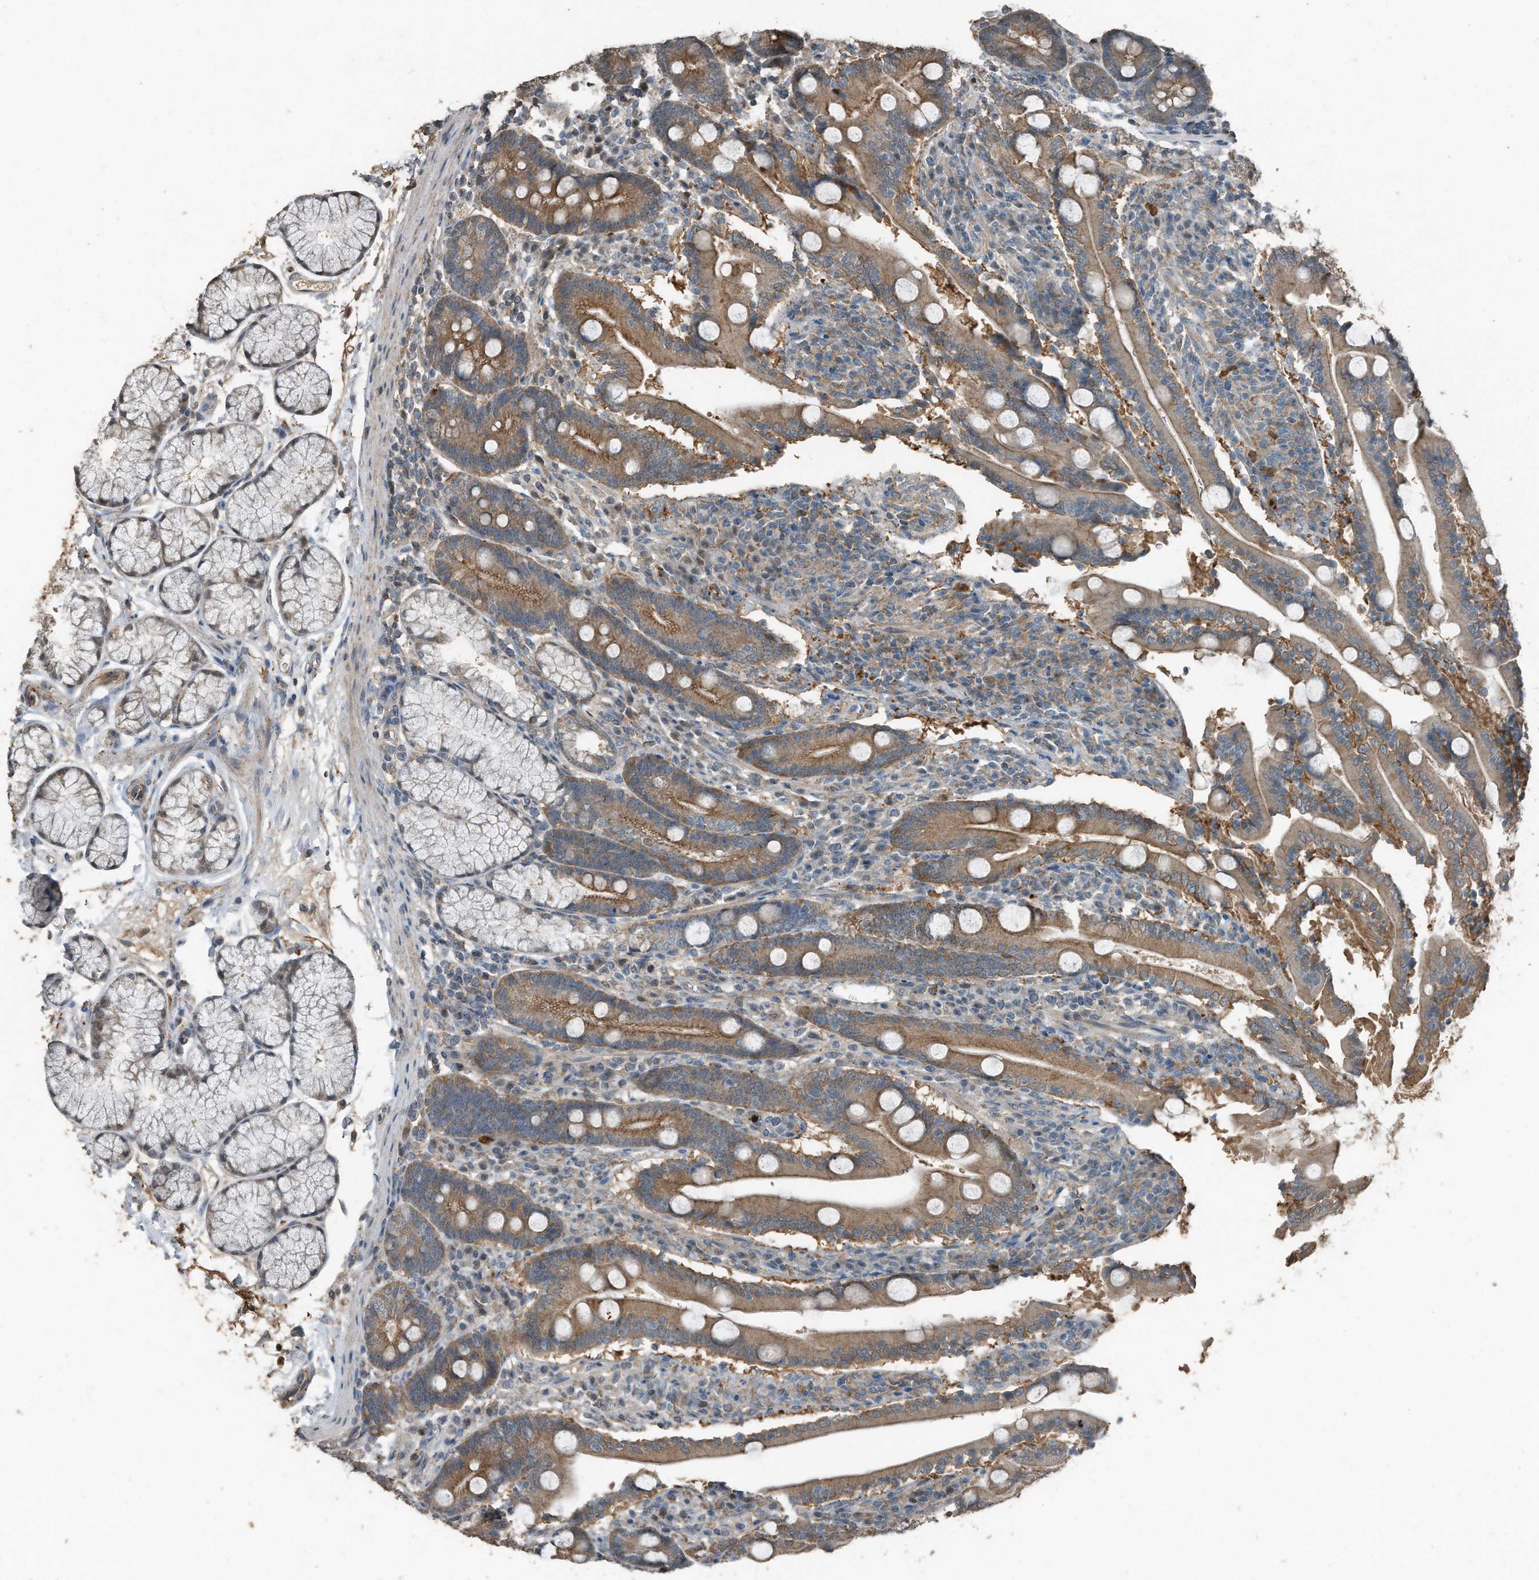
{"staining": {"intensity": "moderate", "quantity": ">75%", "location": "cytoplasmic/membranous"}, "tissue": "duodenum", "cell_type": "Glandular cells", "image_type": "normal", "snomed": [{"axis": "morphology", "description": "Normal tissue, NOS"}, {"axis": "topography", "description": "Duodenum"}], "caption": "Immunohistochemistry (IHC) of normal human duodenum shows medium levels of moderate cytoplasmic/membranous staining in about >75% of glandular cells. (Stains: DAB in brown, nuclei in blue, Microscopy: brightfield microscopy at high magnification).", "gene": "C9", "patient": {"sex": "male", "age": 35}}